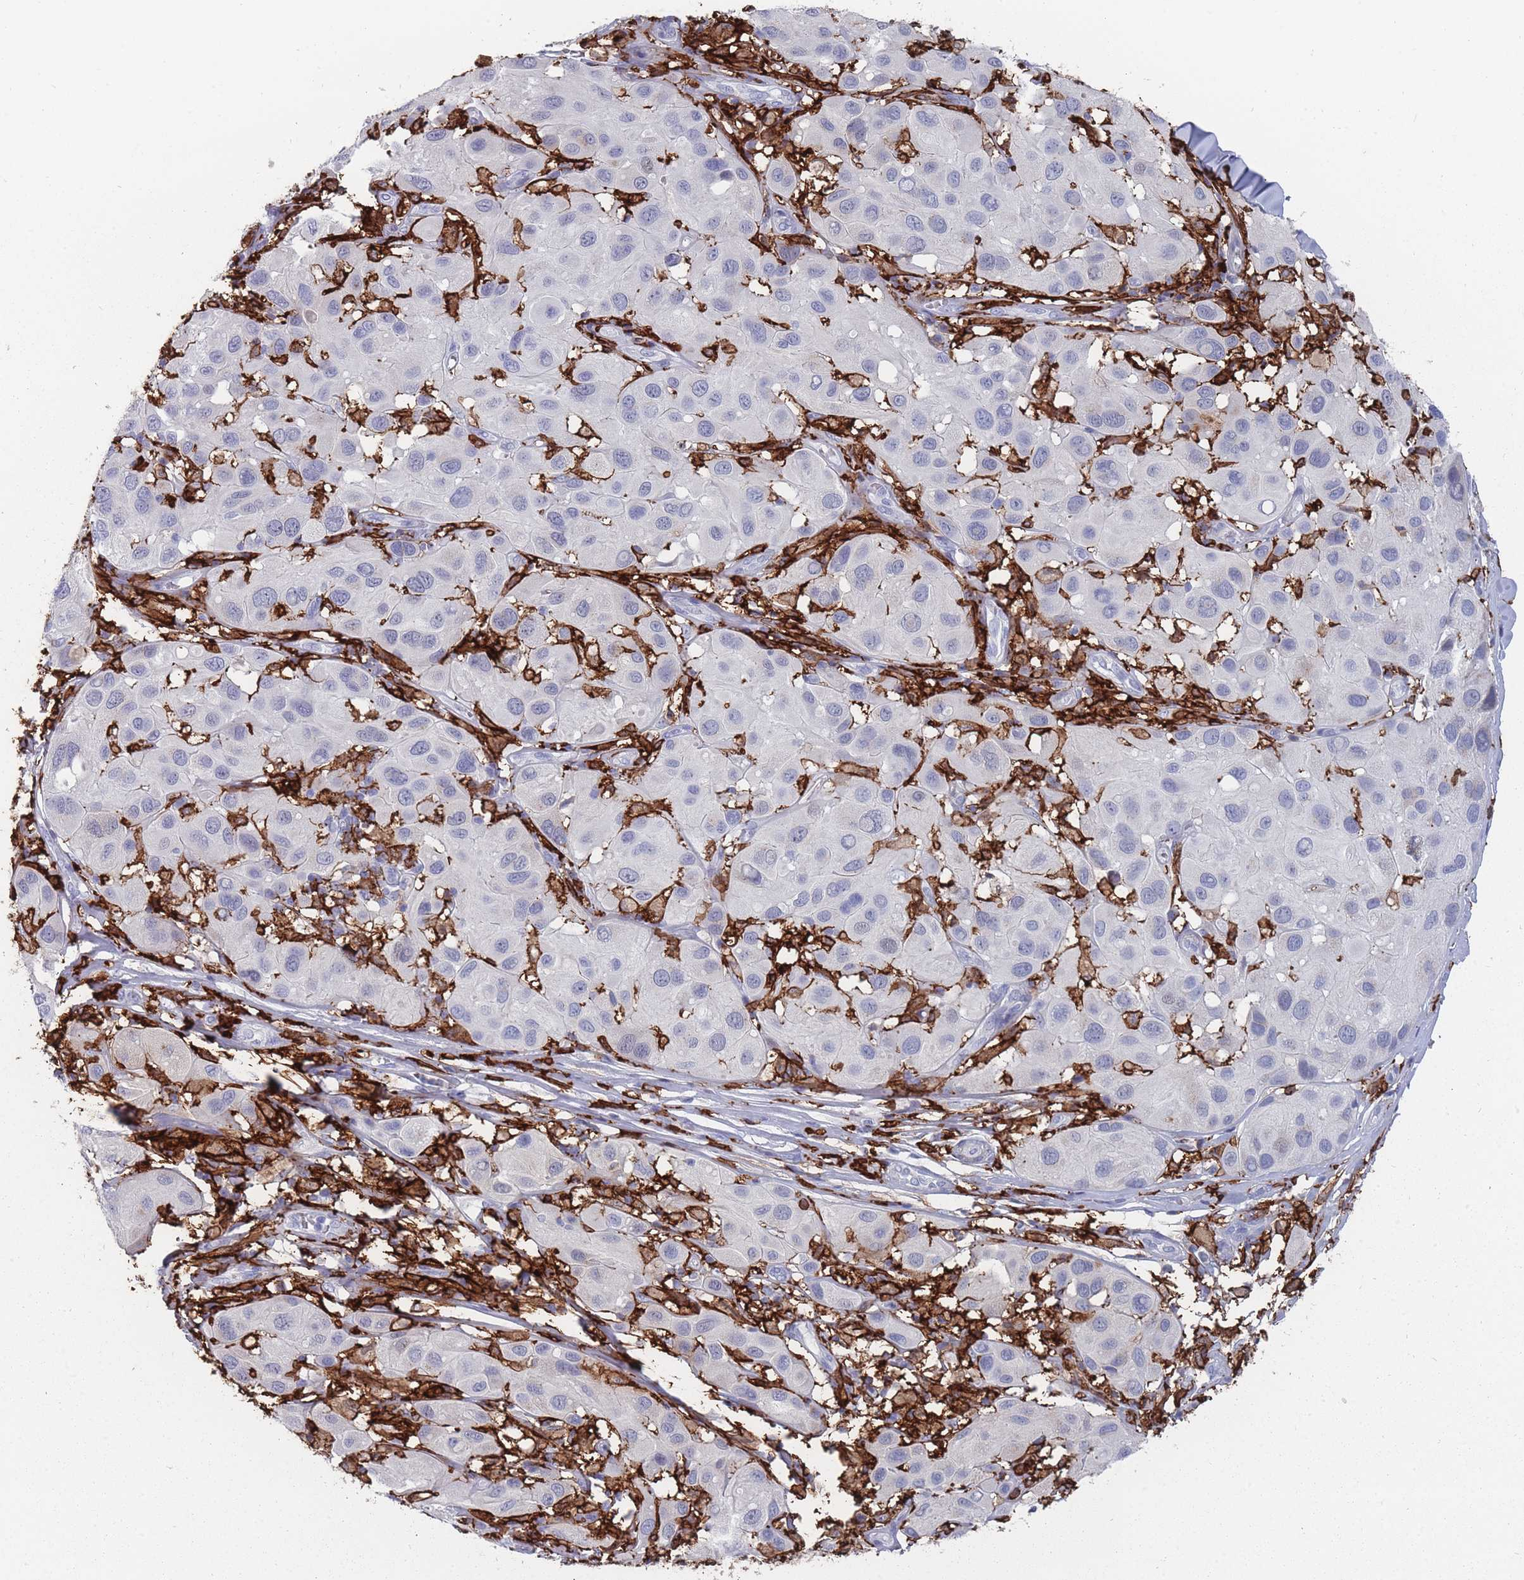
{"staining": {"intensity": "negative", "quantity": "none", "location": "none"}, "tissue": "melanoma", "cell_type": "Tumor cells", "image_type": "cancer", "snomed": [{"axis": "morphology", "description": "Malignant melanoma, Metastatic site"}, {"axis": "topography", "description": "Skin"}], "caption": "IHC photomicrograph of malignant melanoma (metastatic site) stained for a protein (brown), which demonstrates no expression in tumor cells.", "gene": "AIF1", "patient": {"sex": "male", "age": 41}}